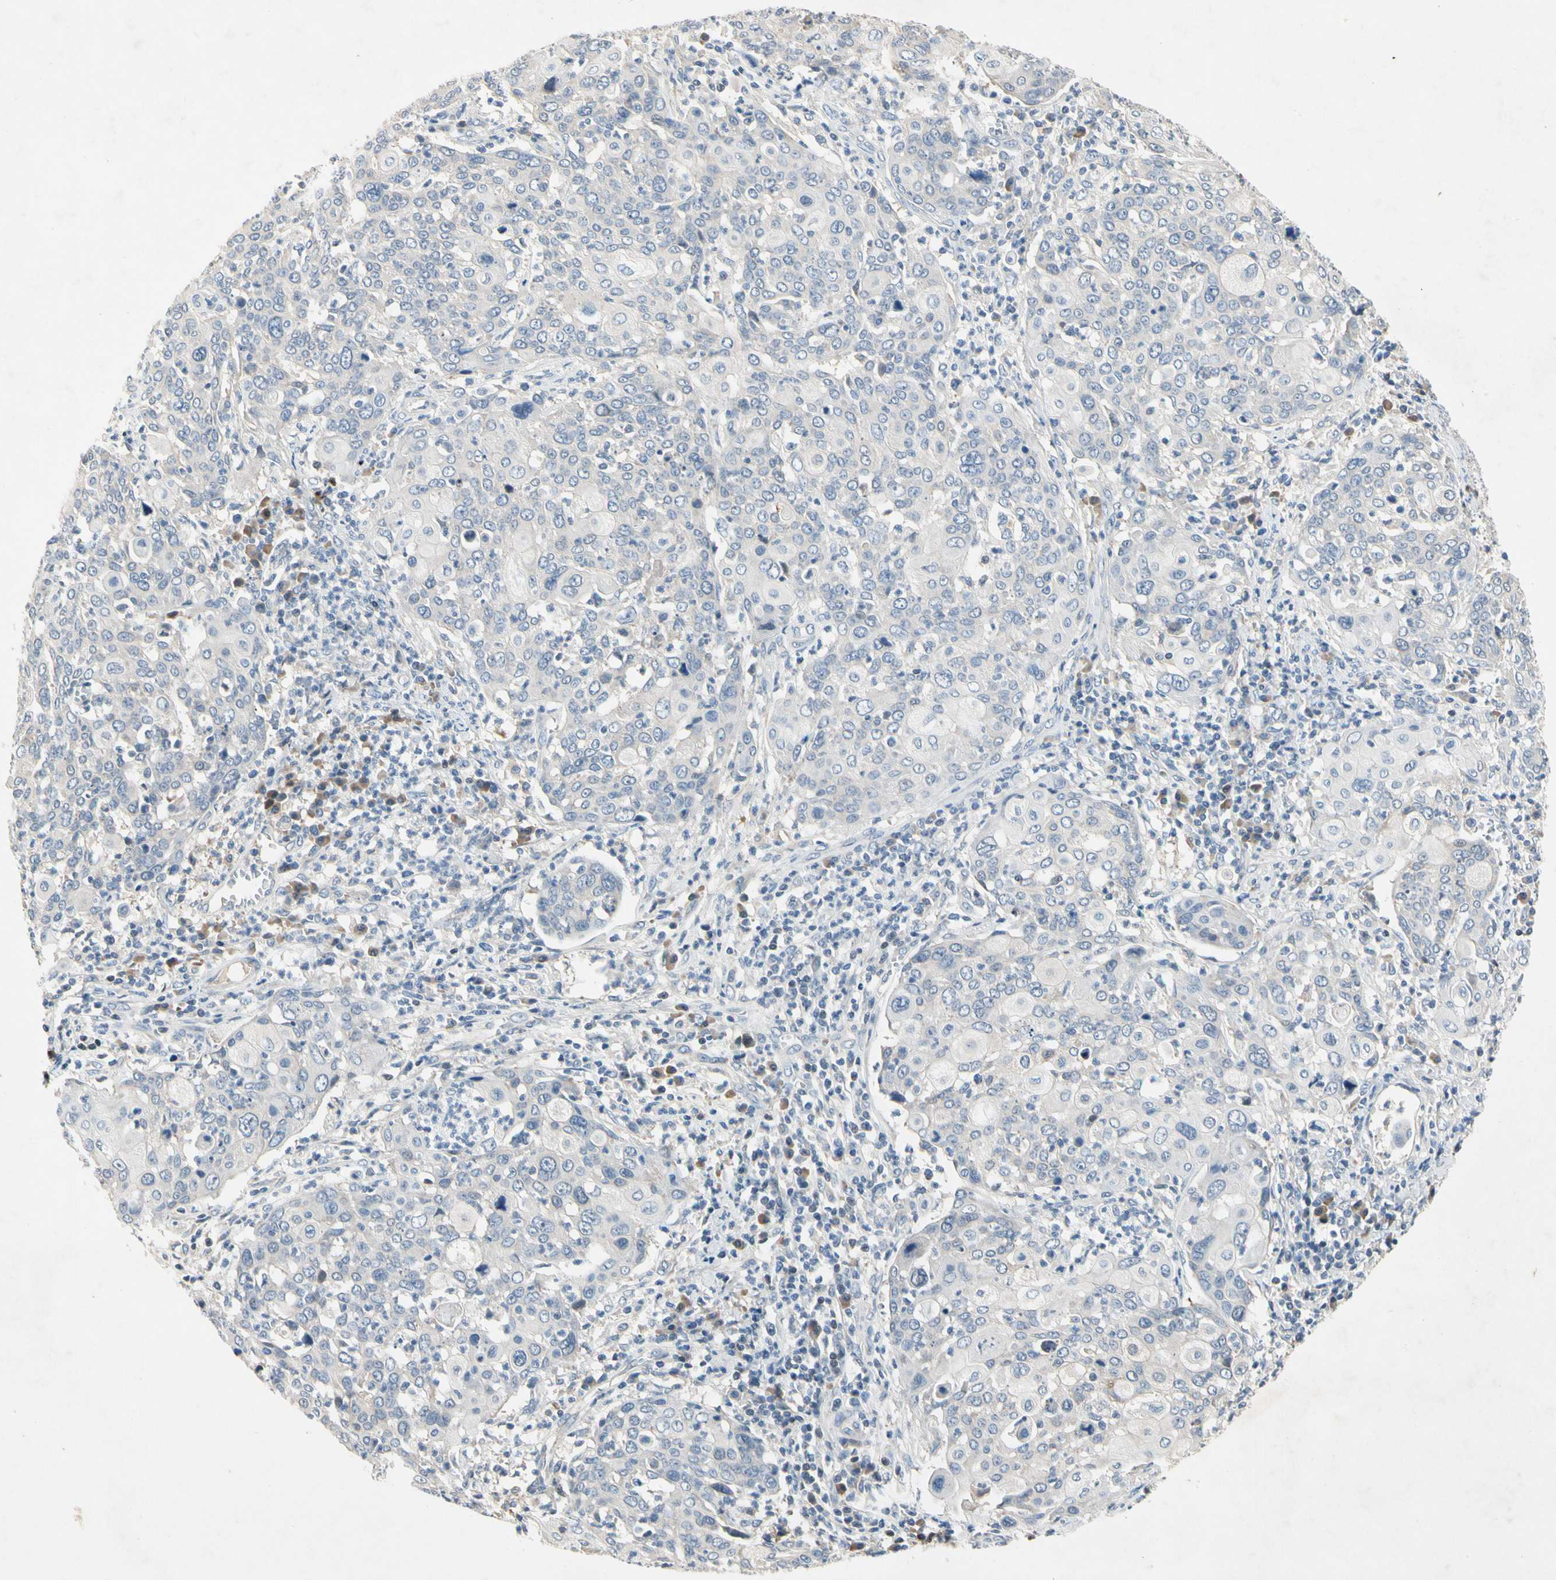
{"staining": {"intensity": "negative", "quantity": "none", "location": "none"}, "tissue": "cervical cancer", "cell_type": "Tumor cells", "image_type": "cancer", "snomed": [{"axis": "morphology", "description": "Squamous cell carcinoma, NOS"}, {"axis": "topography", "description": "Cervix"}], "caption": "A histopathology image of cervical squamous cell carcinoma stained for a protein exhibits no brown staining in tumor cells.", "gene": "GAS6", "patient": {"sex": "female", "age": 40}}